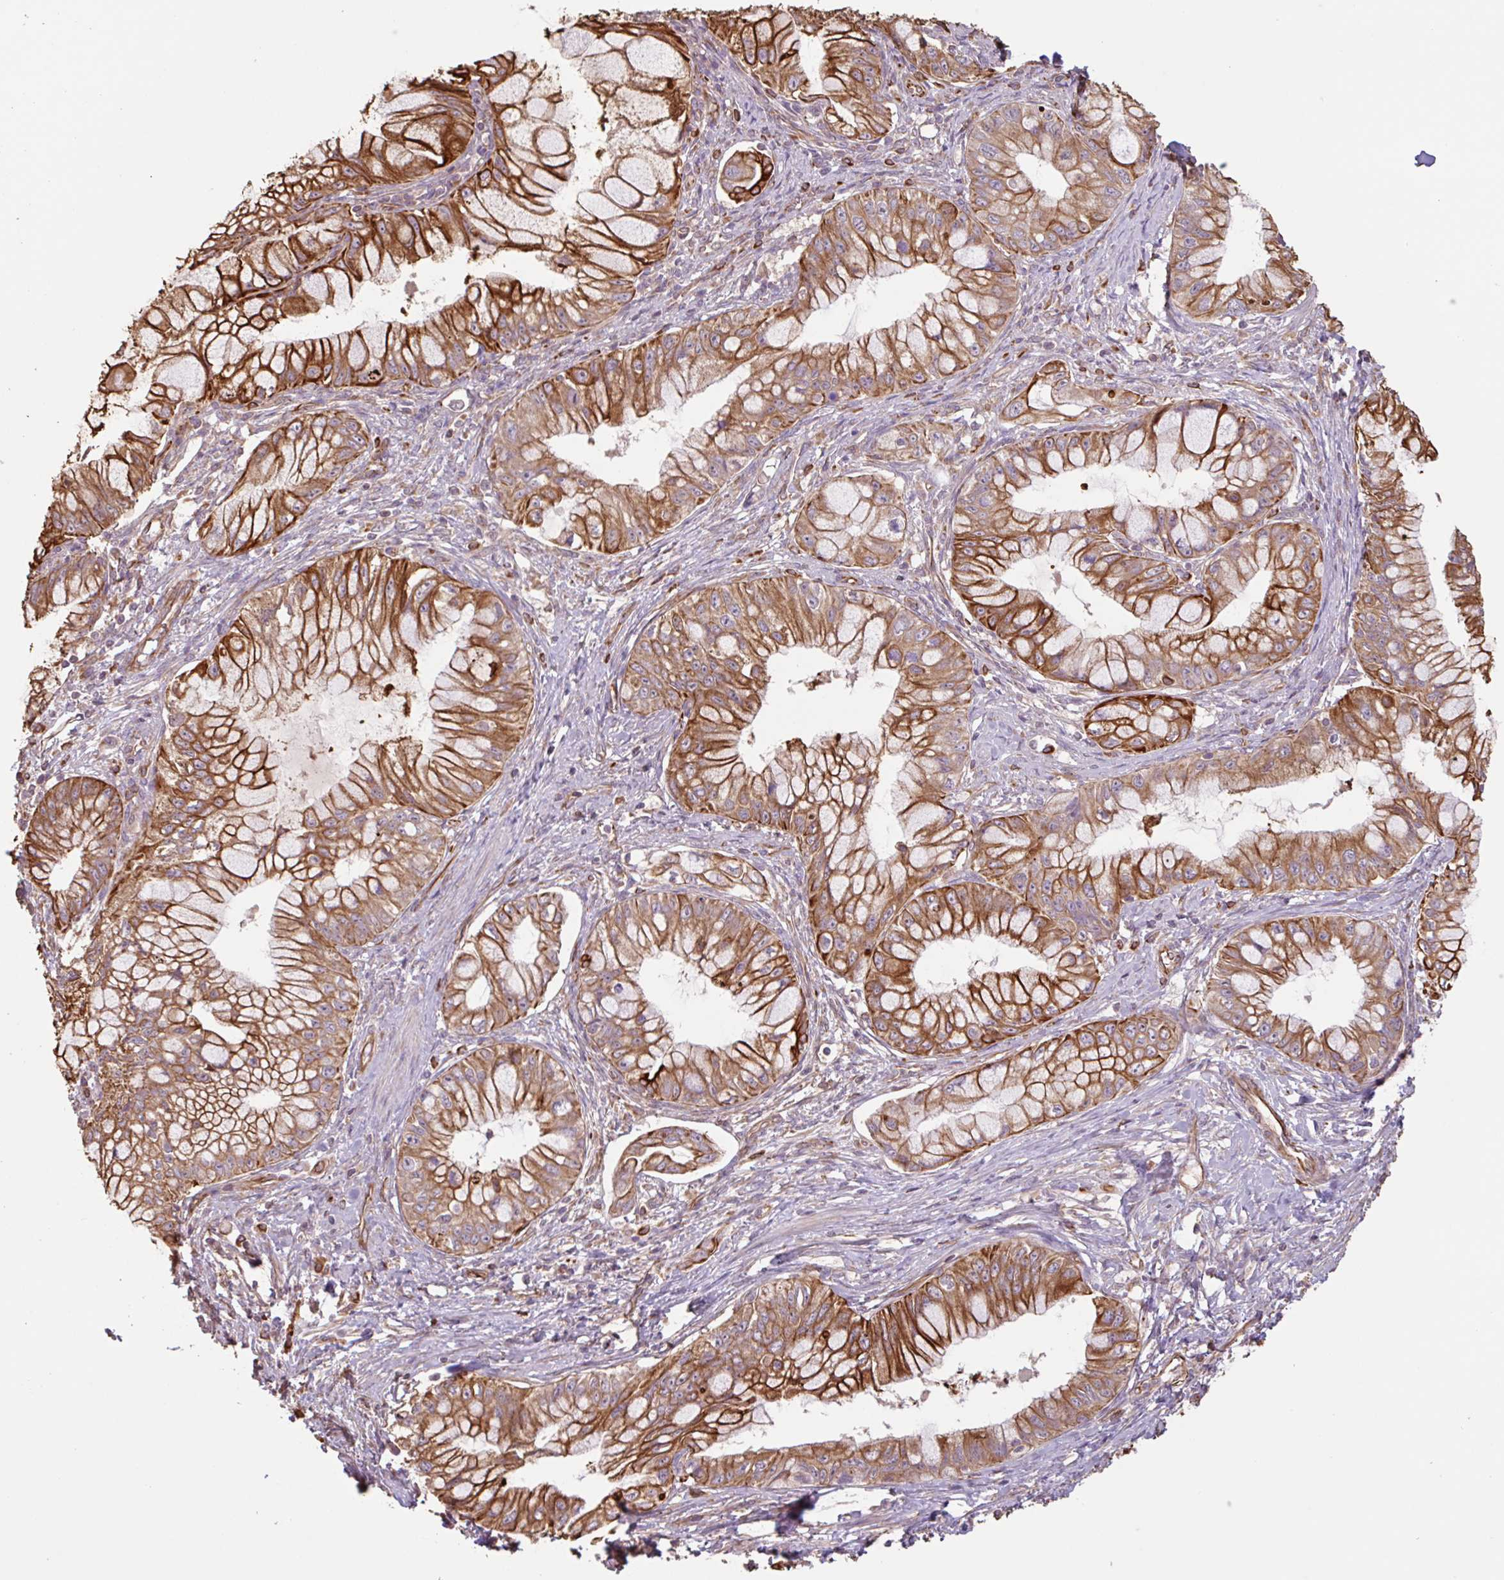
{"staining": {"intensity": "strong", "quantity": ">75%", "location": "cytoplasmic/membranous"}, "tissue": "pancreatic cancer", "cell_type": "Tumor cells", "image_type": "cancer", "snomed": [{"axis": "morphology", "description": "Adenocarcinoma, NOS"}, {"axis": "topography", "description": "Pancreas"}], "caption": "An immunohistochemistry micrograph of tumor tissue is shown. Protein staining in brown labels strong cytoplasmic/membranous positivity in pancreatic cancer within tumor cells.", "gene": "ZNF790", "patient": {"sex": "male", "age": 48}}